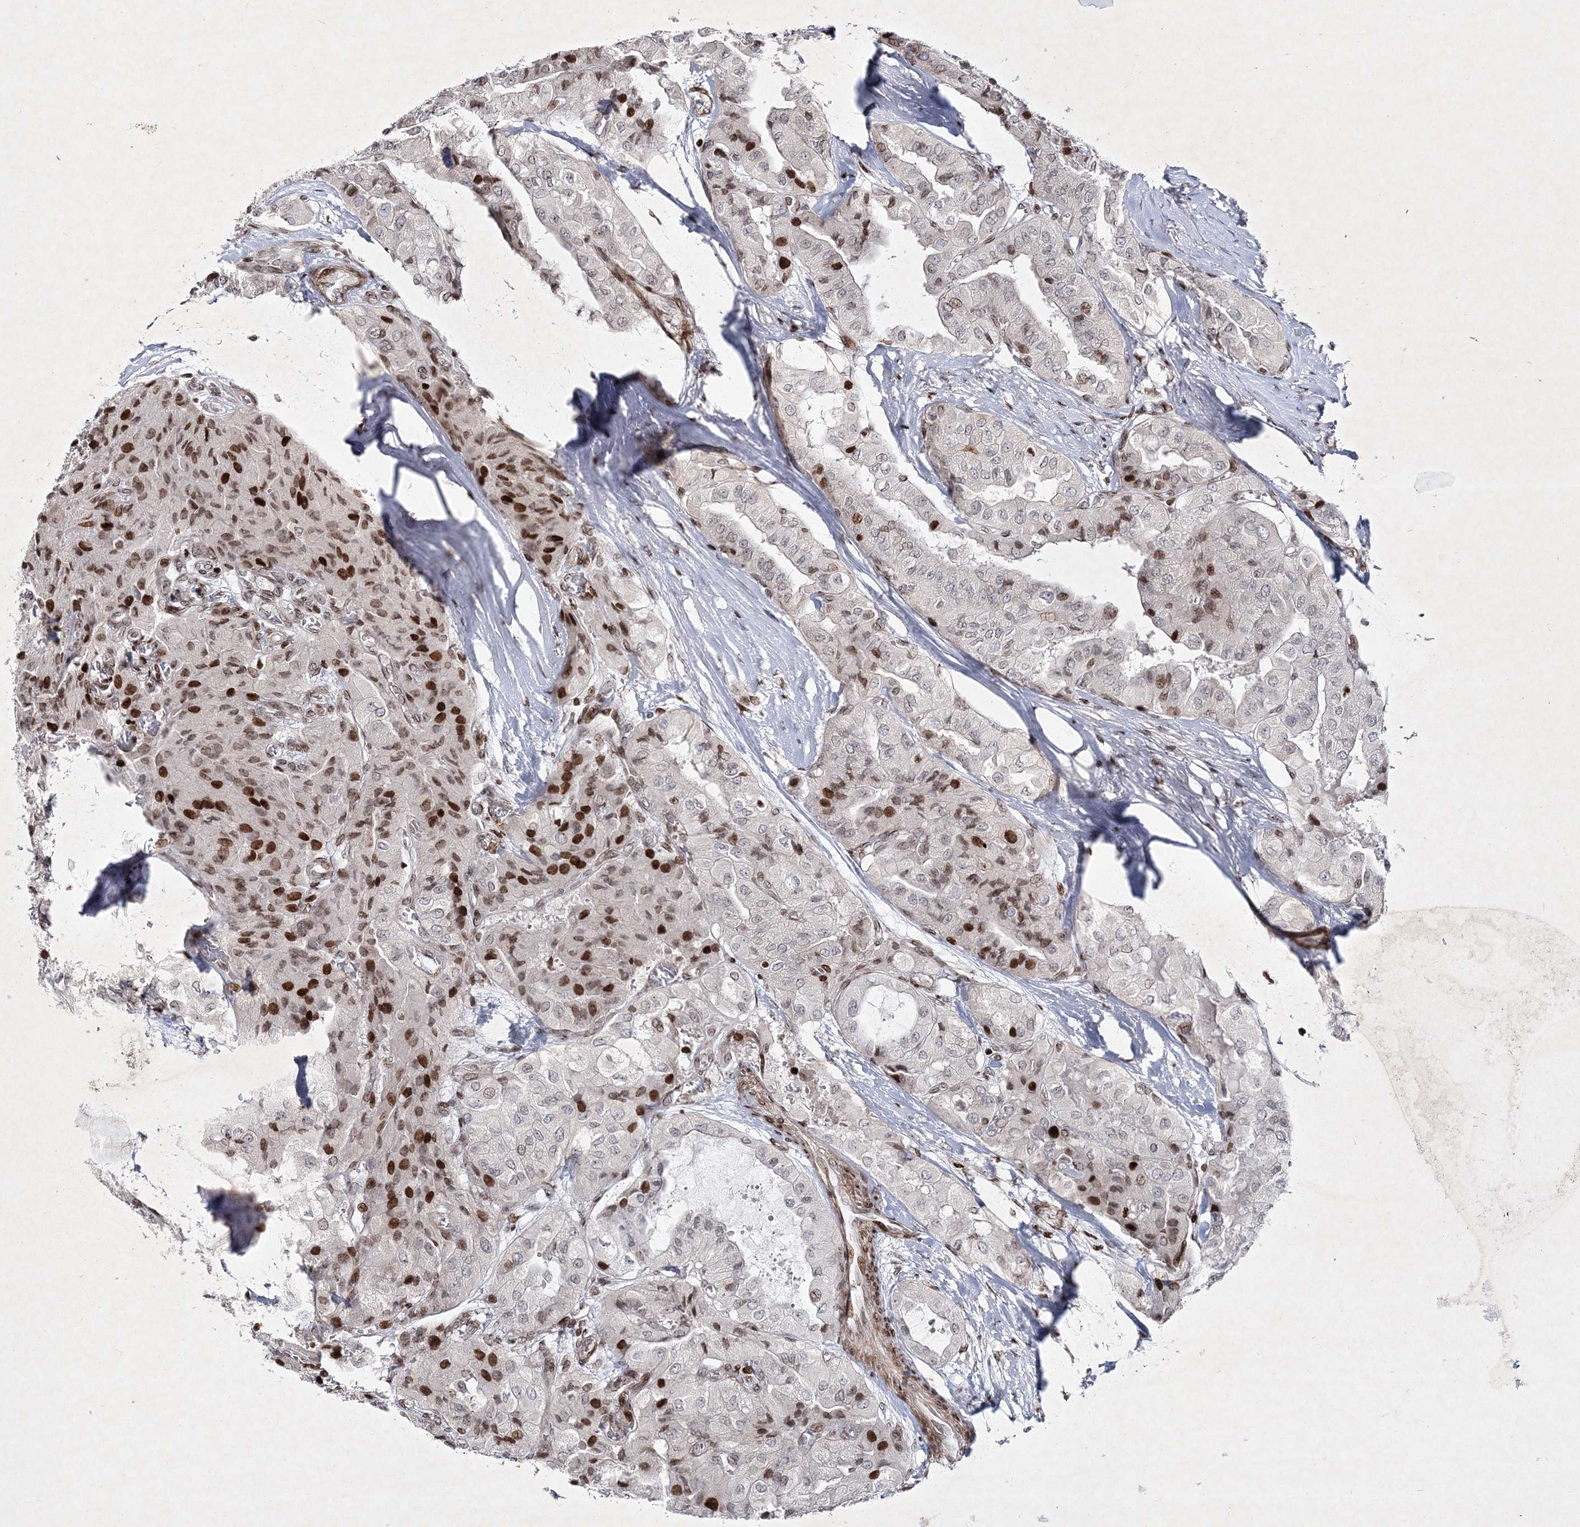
{"staining": {"intensity": "moderate", "quantity": "25%-75%", "location": "nuclear"}, "tissue": "thyroid cancer", "cell_type": "Tumor cells", "image_type": "cancer", "snomed": [{"axis": "morphology", "description": "Papillary adenocarcinoma, NOS"}, {"axis": "topography", "description": "Thyroid gland"}], "caption": "Tumor cells show medium levels of moderate nuclear positivity in approximately 25%-75% of cells in human thyroid cancer (papillary adenocarcinoma). (DAB IHC, brown staining for protein, blue staining for nuclei).", "gene": "SMIM29", "patient": {"sex": "female", "age": 59}}